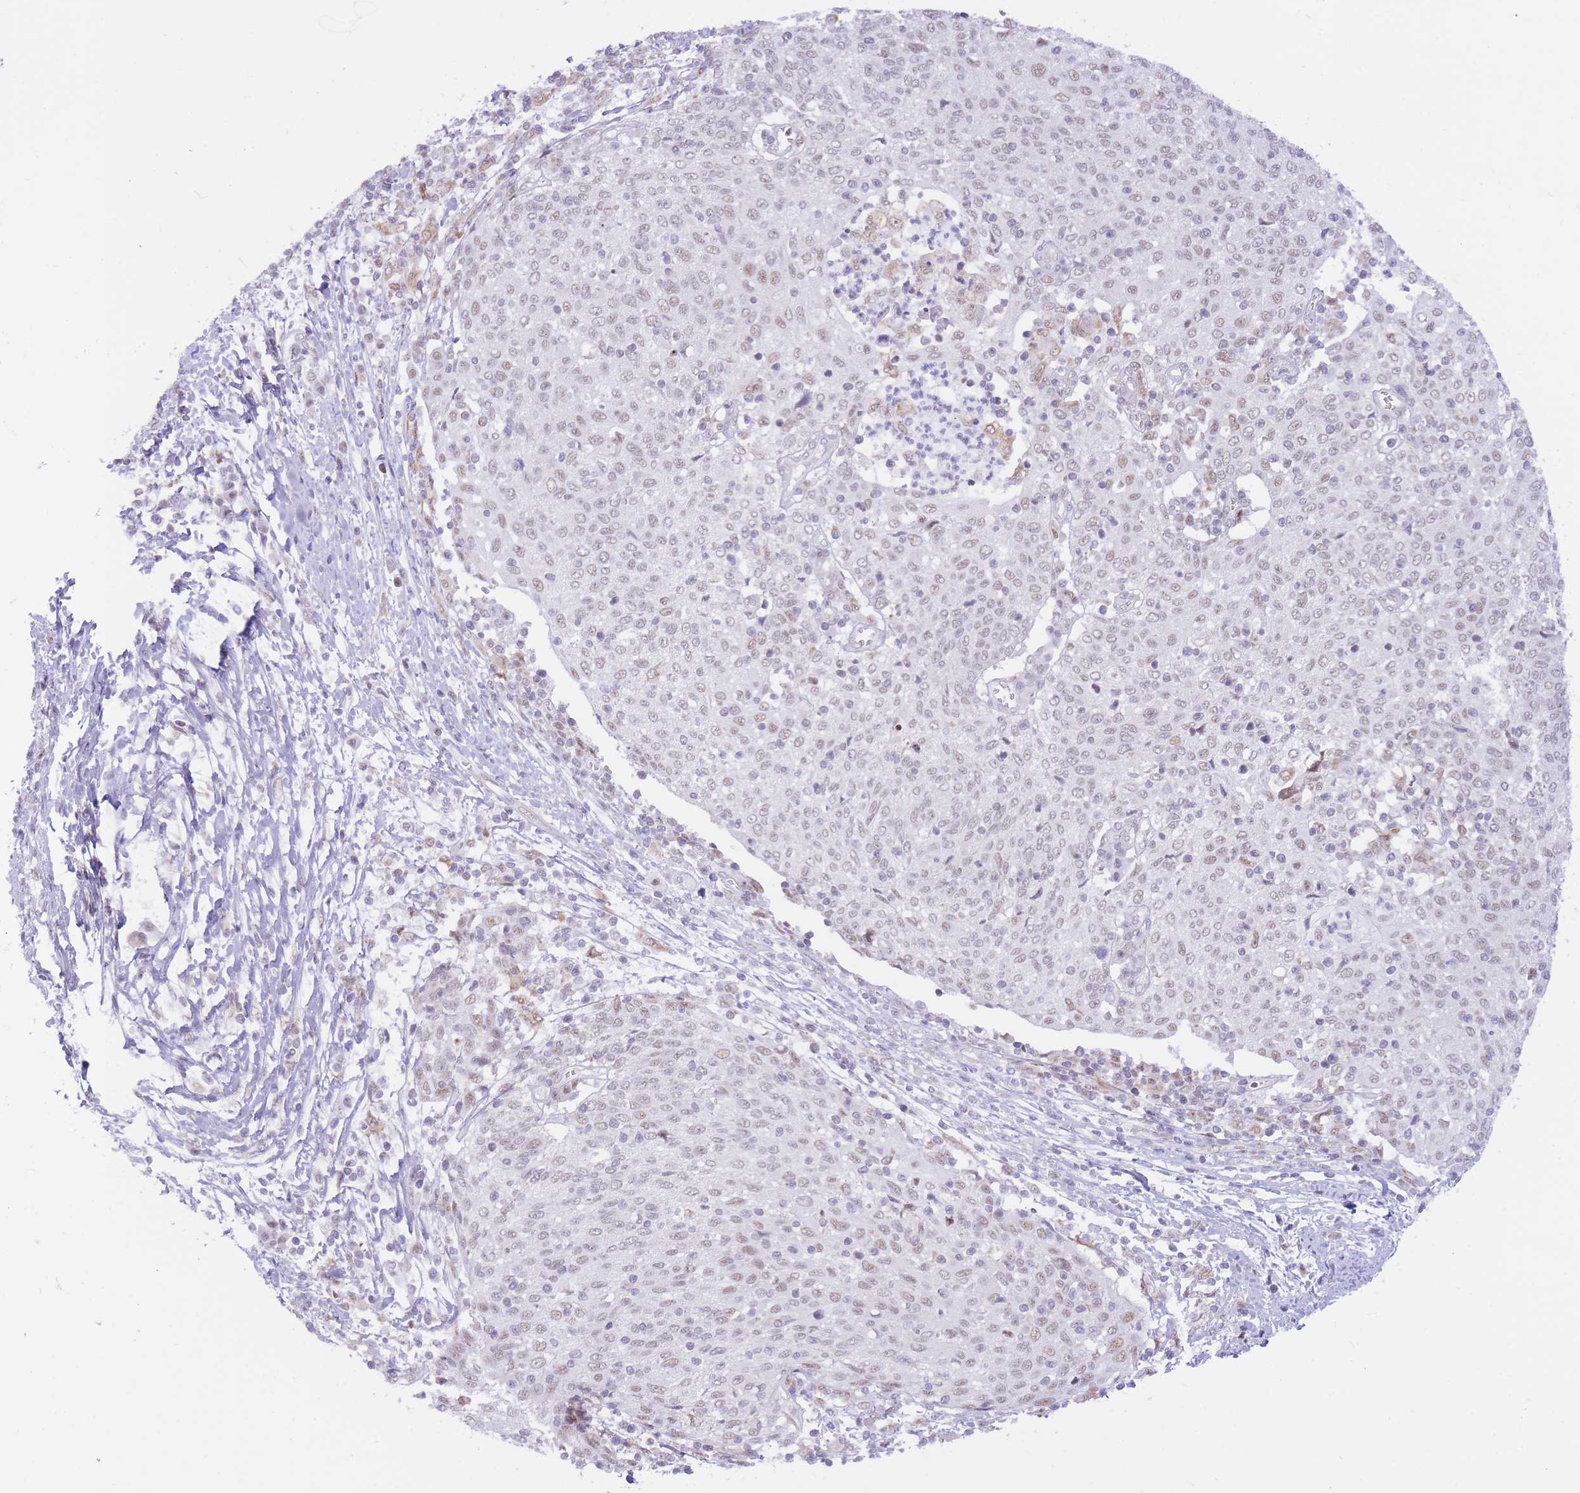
{"staining": {"intensity": "weak", "quantity": "<25%", "location": "nuclear"}, "tissue": "cervical cancer", "cell_type": "Tumor cells", "image_type": "cancer", "snomed": [{"axis": "morphology", "description": "Squamous cell carcinoma, NOS"}, {"axis": "topography", "description": "Cervix"}], "caption": "This is a image of IHC staining of cervical squamous cell carcinoma, which shows no expression in tumor cells. (Brightfield microscopy of DAB (3,3'-diaminobenzidine) immunohistochemistry at high magnification).", "gene": "CYP2B6", "patient": {"sex": "female", "age": 52}}